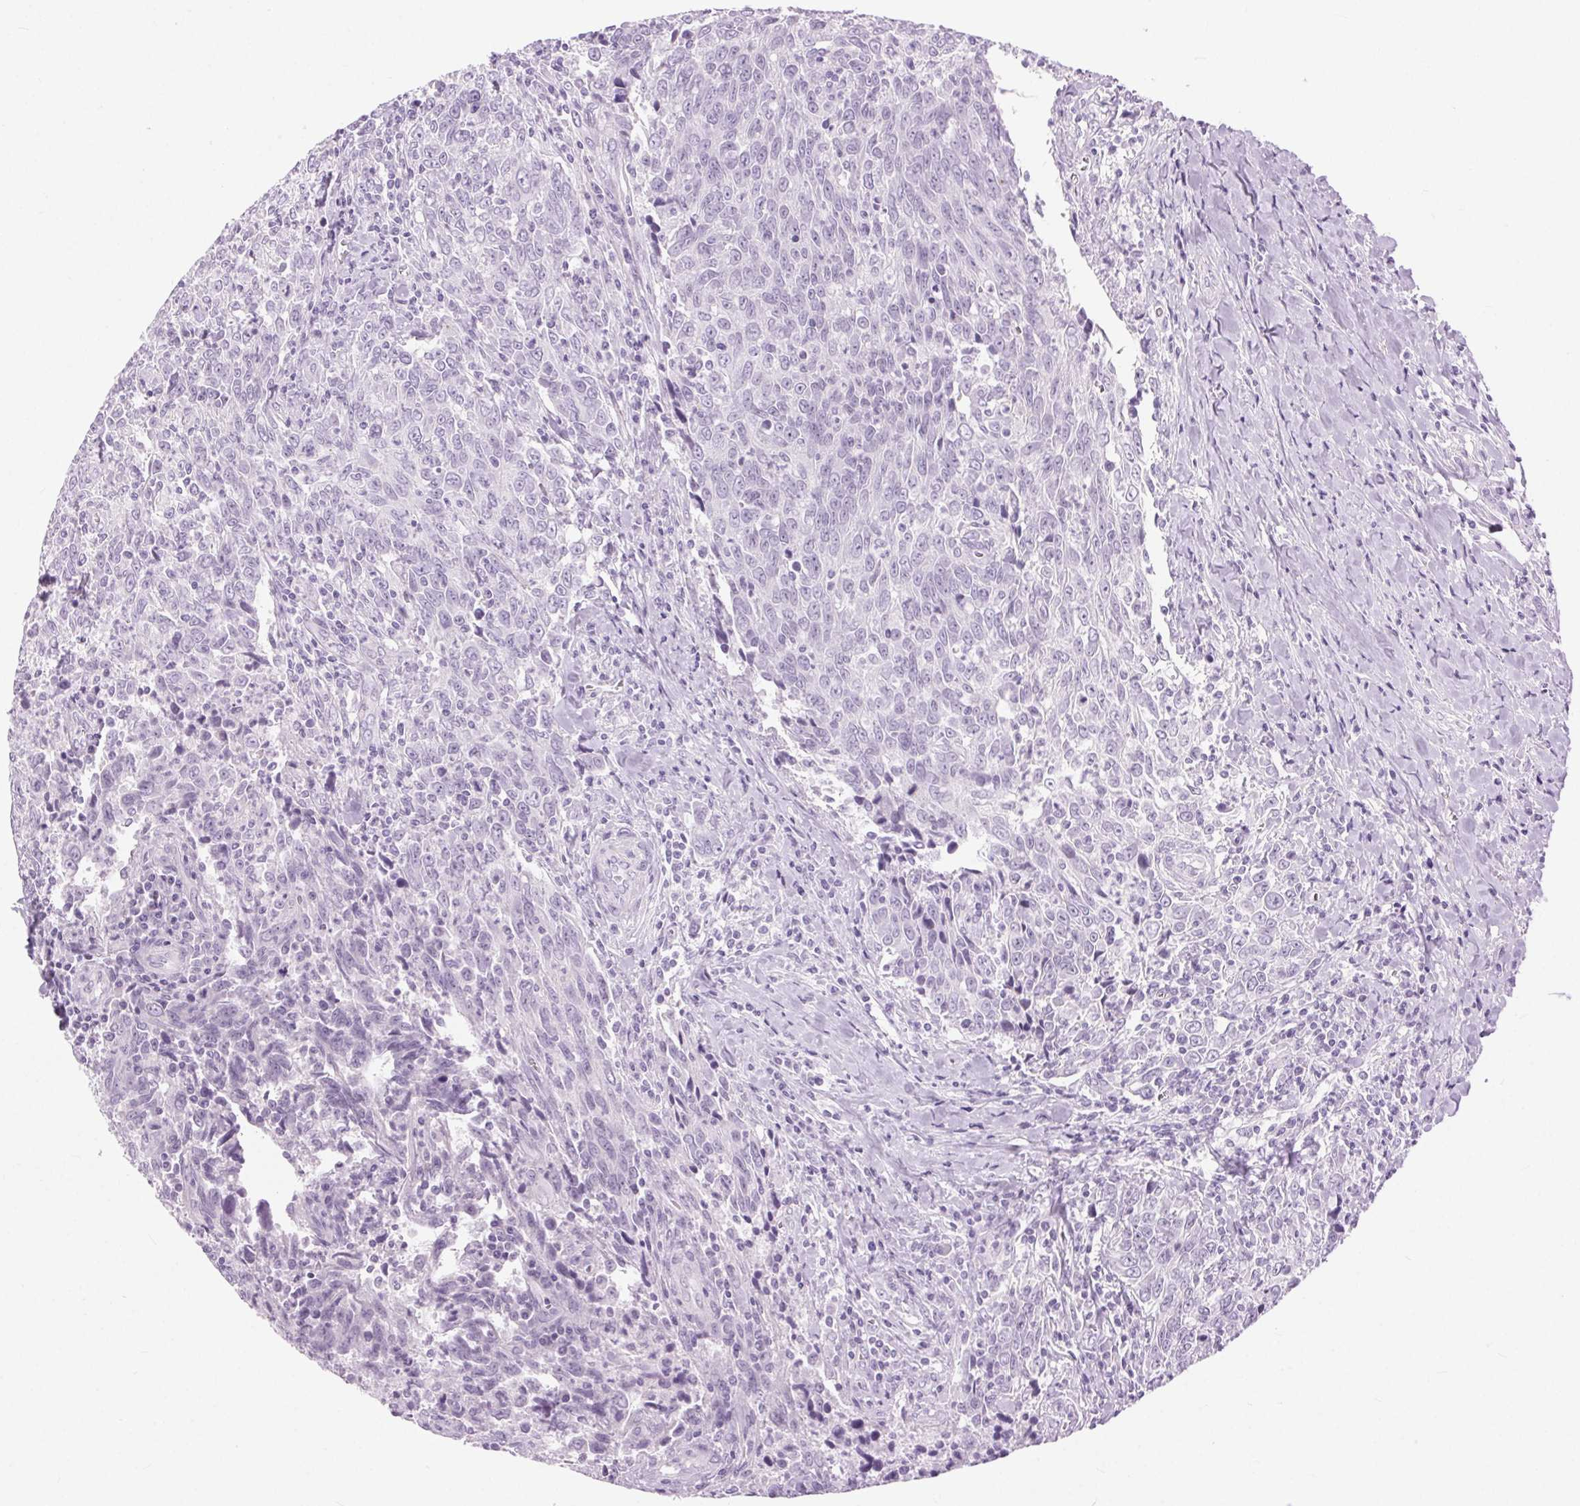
{"staining": {"intensity": "negative", "quantity": "none", "location": "none"}, "tissue": "breast cancer", "cell_type": "Tumor cells", "image_type": "cancer", "snomed": [{"axis": "morphology", "description": "Duct carcinoma"}, {"axis": "topography", "description": "Breast"}], "caption": "High power microscopy photomicrograph of an immunohistochemistry (IHC) histopathology image of invasive ductal carcinoma (breast), revealing no significant staining in tumor cells.", "gene": "BEND2", "patient": {"sex": "female", "age": 50}}